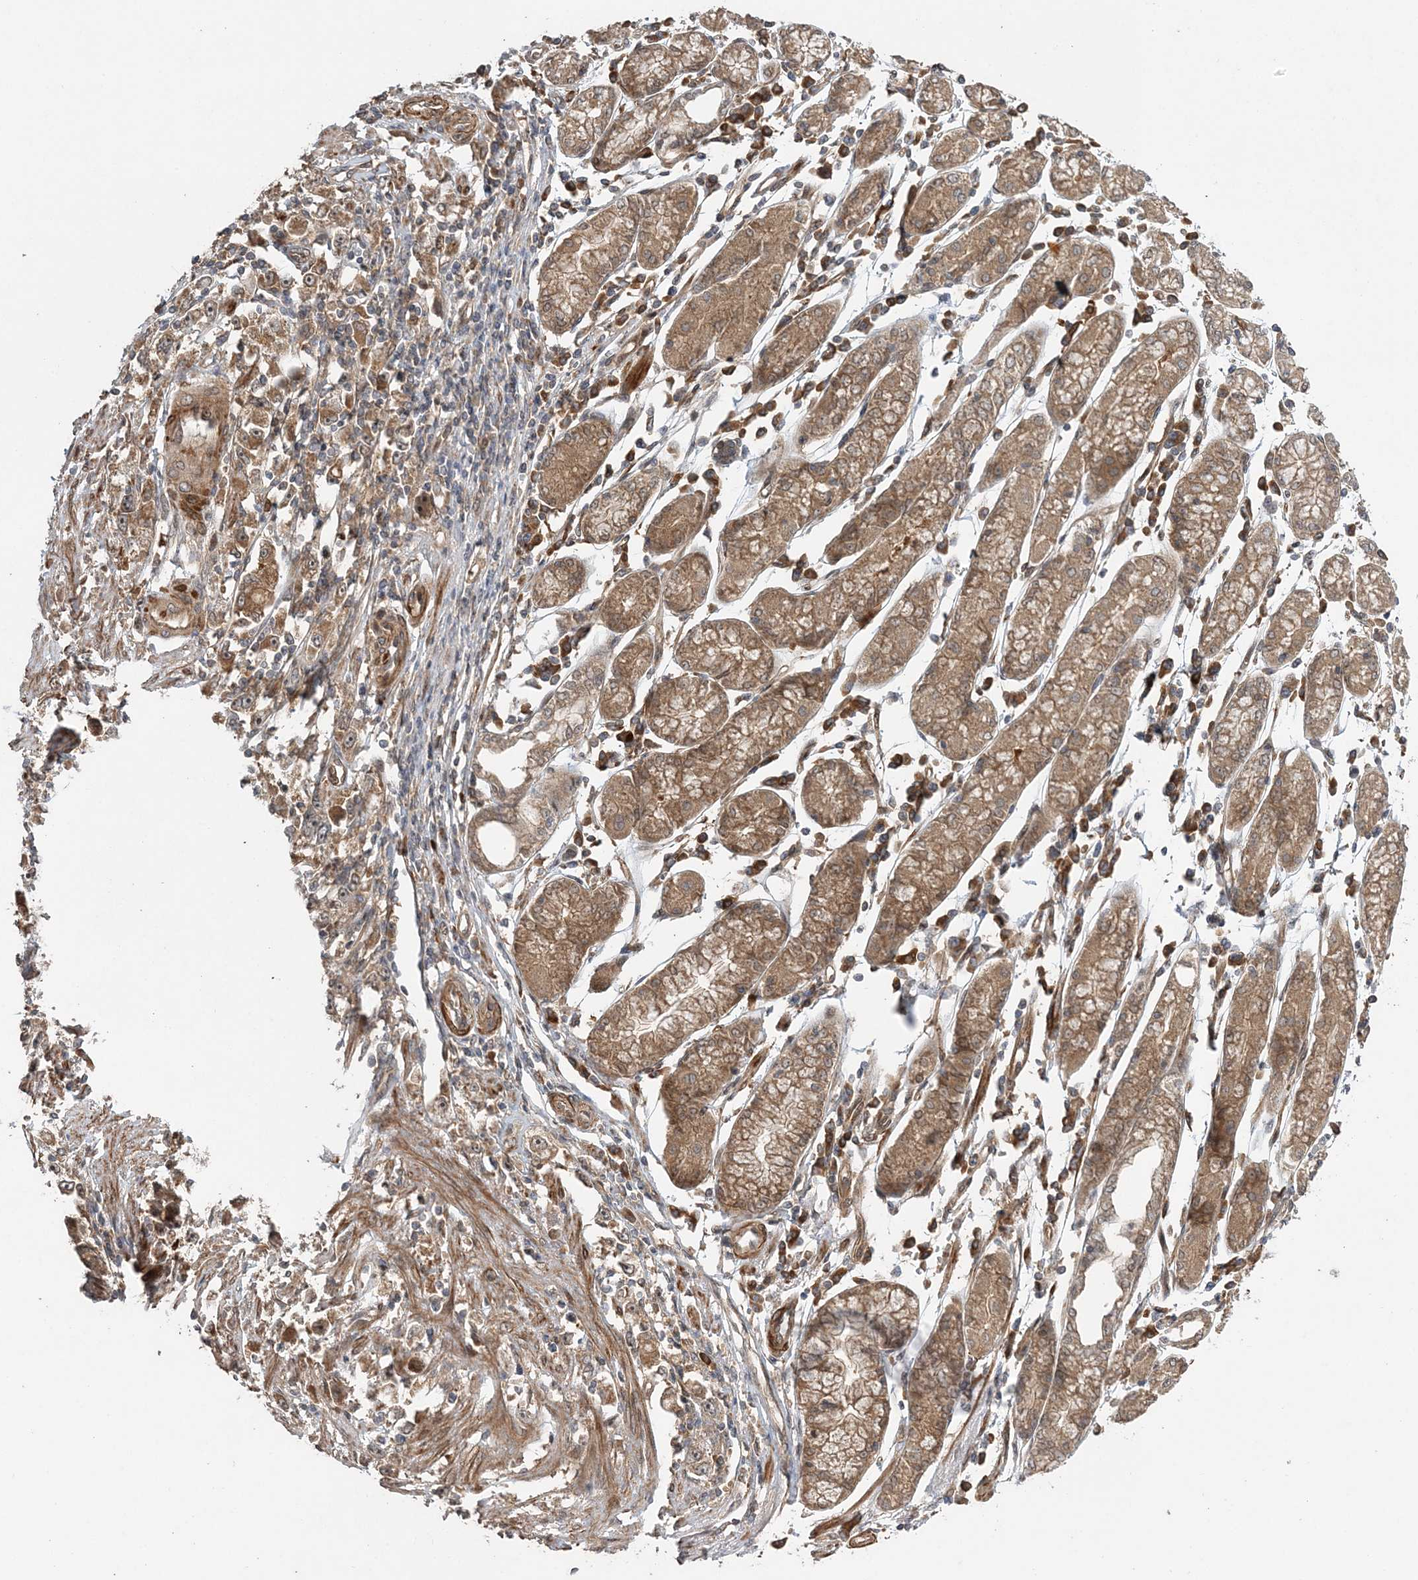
{"staining": {"intensity": "moderate", "quantity": ">75%", "location": "cytoplasmic/membranous"}, "tissue": "stomach cancer", "cell_type": "Tumor cells", "image_type": "cancer", "snomed": [{"axis": "morphology", "description": "Adenocarcinoma, NOS"}, {"axis": "topography", "description": "Stomach"}], "caption": "An immunohistochemistry micrograph of tumor tissue is shown. Protein staining in brown labels moderate cytoplasmic/membranous positivity in stomach adenocarcinoma within tumor cells. (DAB (3,3'-diaminobenzidine) IHC, brown staining for protein, blue staining for nuclei).", "gene": "UBTD2", "patient": {"sex": "female", "age": 59}}